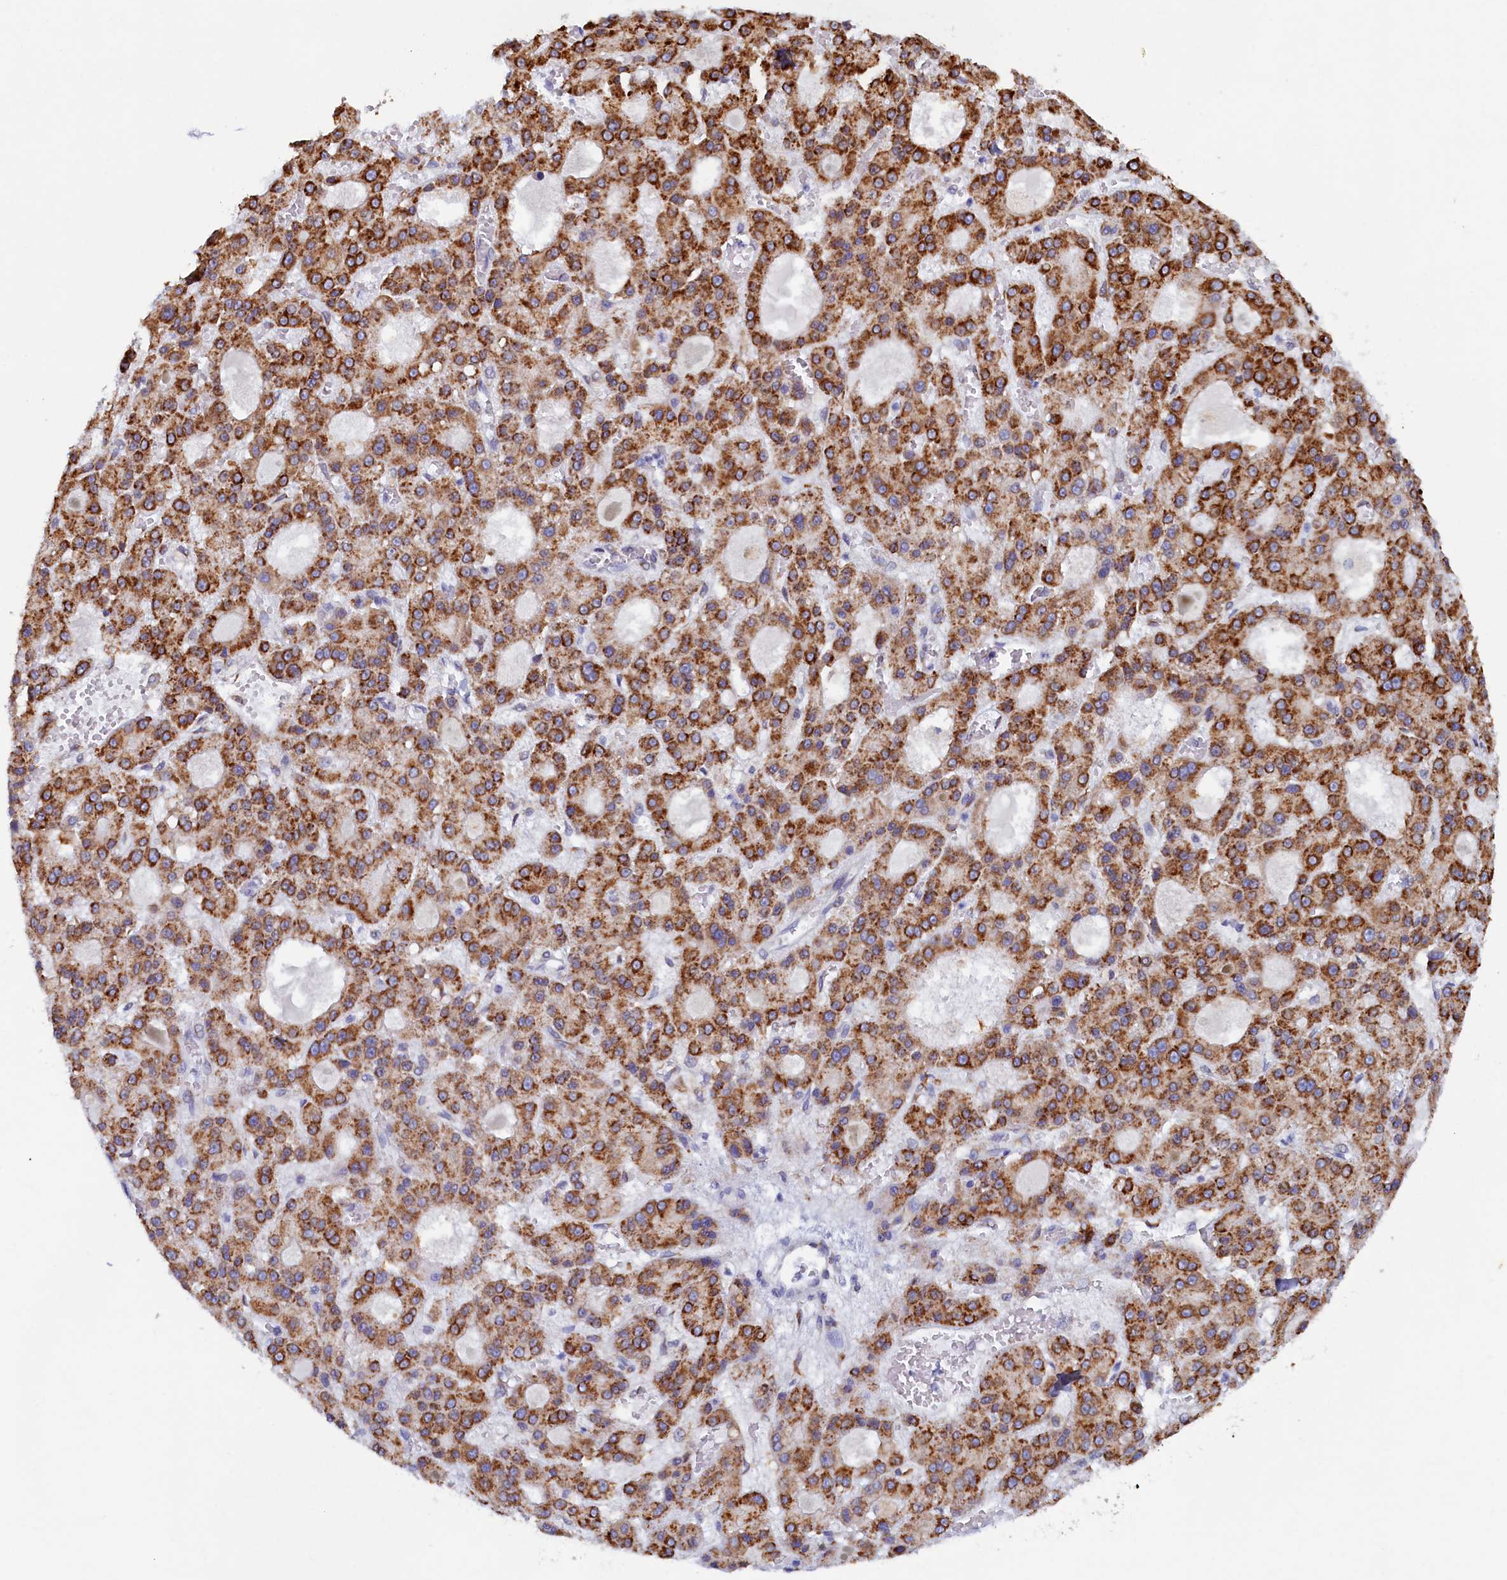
{"staining": {"intensity": "strong", "quantity": ">75%", "location": "cytoplasmic/membranous"}, "tissue": "liver cancer", "cell_type": "Tumor cells", "image_type": "cancer", "snomed": [{"axis": "morphology", "description": "Carcinoma, Hepatocellular, NOS"}, {"axis": "topography", "description": "Liver"}], "caption": "Brown immunohistochemical staining in liver hepatocellular carcinoma shows strong cytoplasmic/membranous expression in about >75% of tumor cells.", "gene": "TMEM18", "patient": {"sex": "male", "age": 70}}